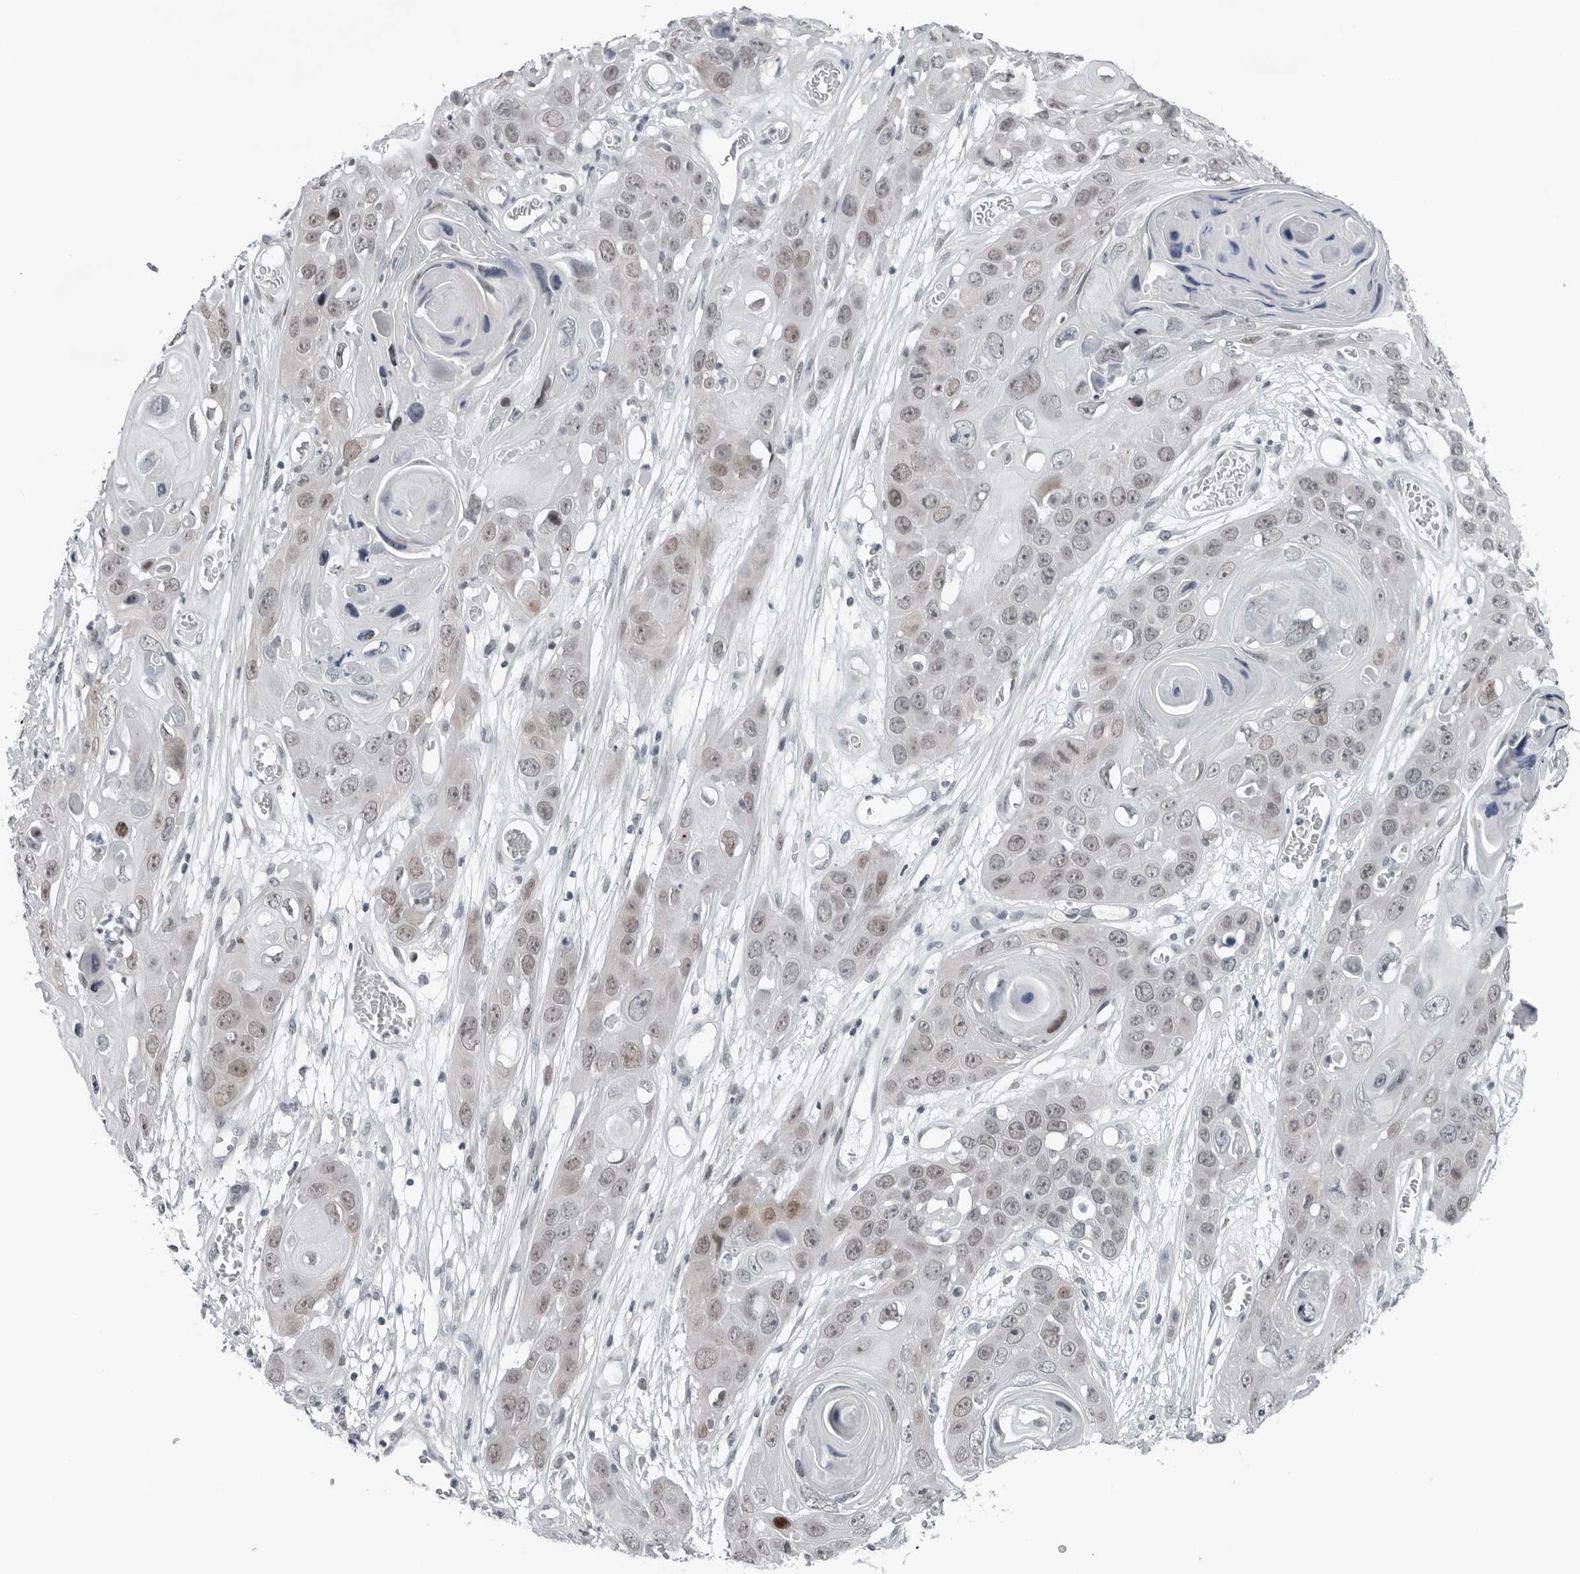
{"staining": {"intensity": "weak", "quantity": "<25%", "location": "nuclear"}, "tissue": "skin cancer", "cell_type": "Tumor cells", "image_type": "cancer", "snomed": [{"axis": "morphology", "description": "Squamous cell carcinoma, NOS"}, {"axis": "topography", "description": "Skin"}], "caption": "Tumor cells are negative for protein expression in human skin cancer.", "gene": "PPP1R42", "patient": {"sex": "male", "age": 55}}